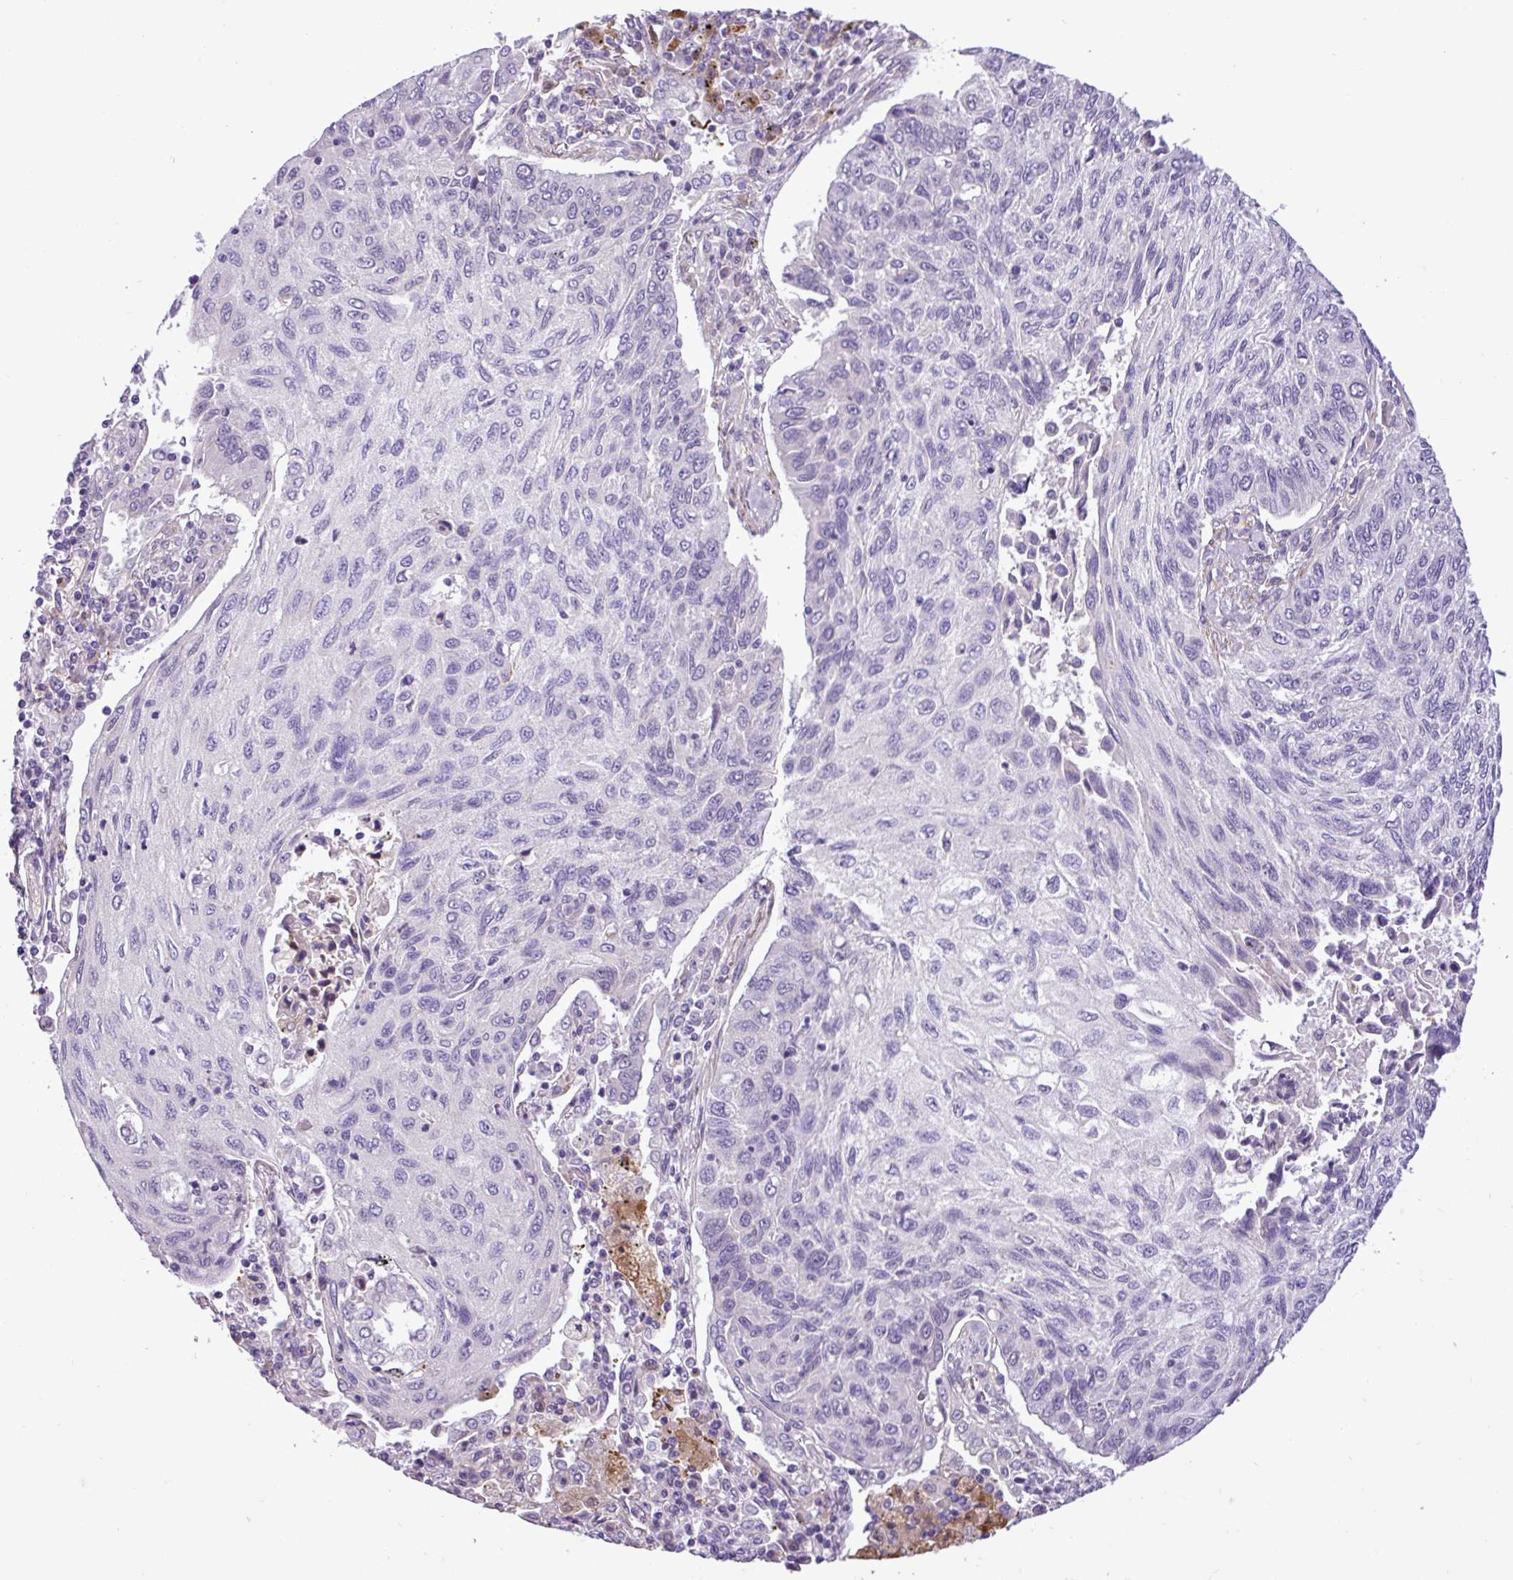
{"staining": {"intensity": "negative", "quantity": "none", "location": "none"}, "tissue": "lung cancer", "cell_type": "Tumor cells", "image_type": "cancer", "snomed": [{"axis": "morphology", "description": "Squamous cell carcinoma, NOS"}, {"axis": "topography", "description": "Lung"}], "caption": "Lung cancer (squamous cell carcinoma) was stained to show a protein in brown. There is no significant positivity in tumor cells.", "gene": "C11orf91", "patient": {"sex": "female", "age": 66}}